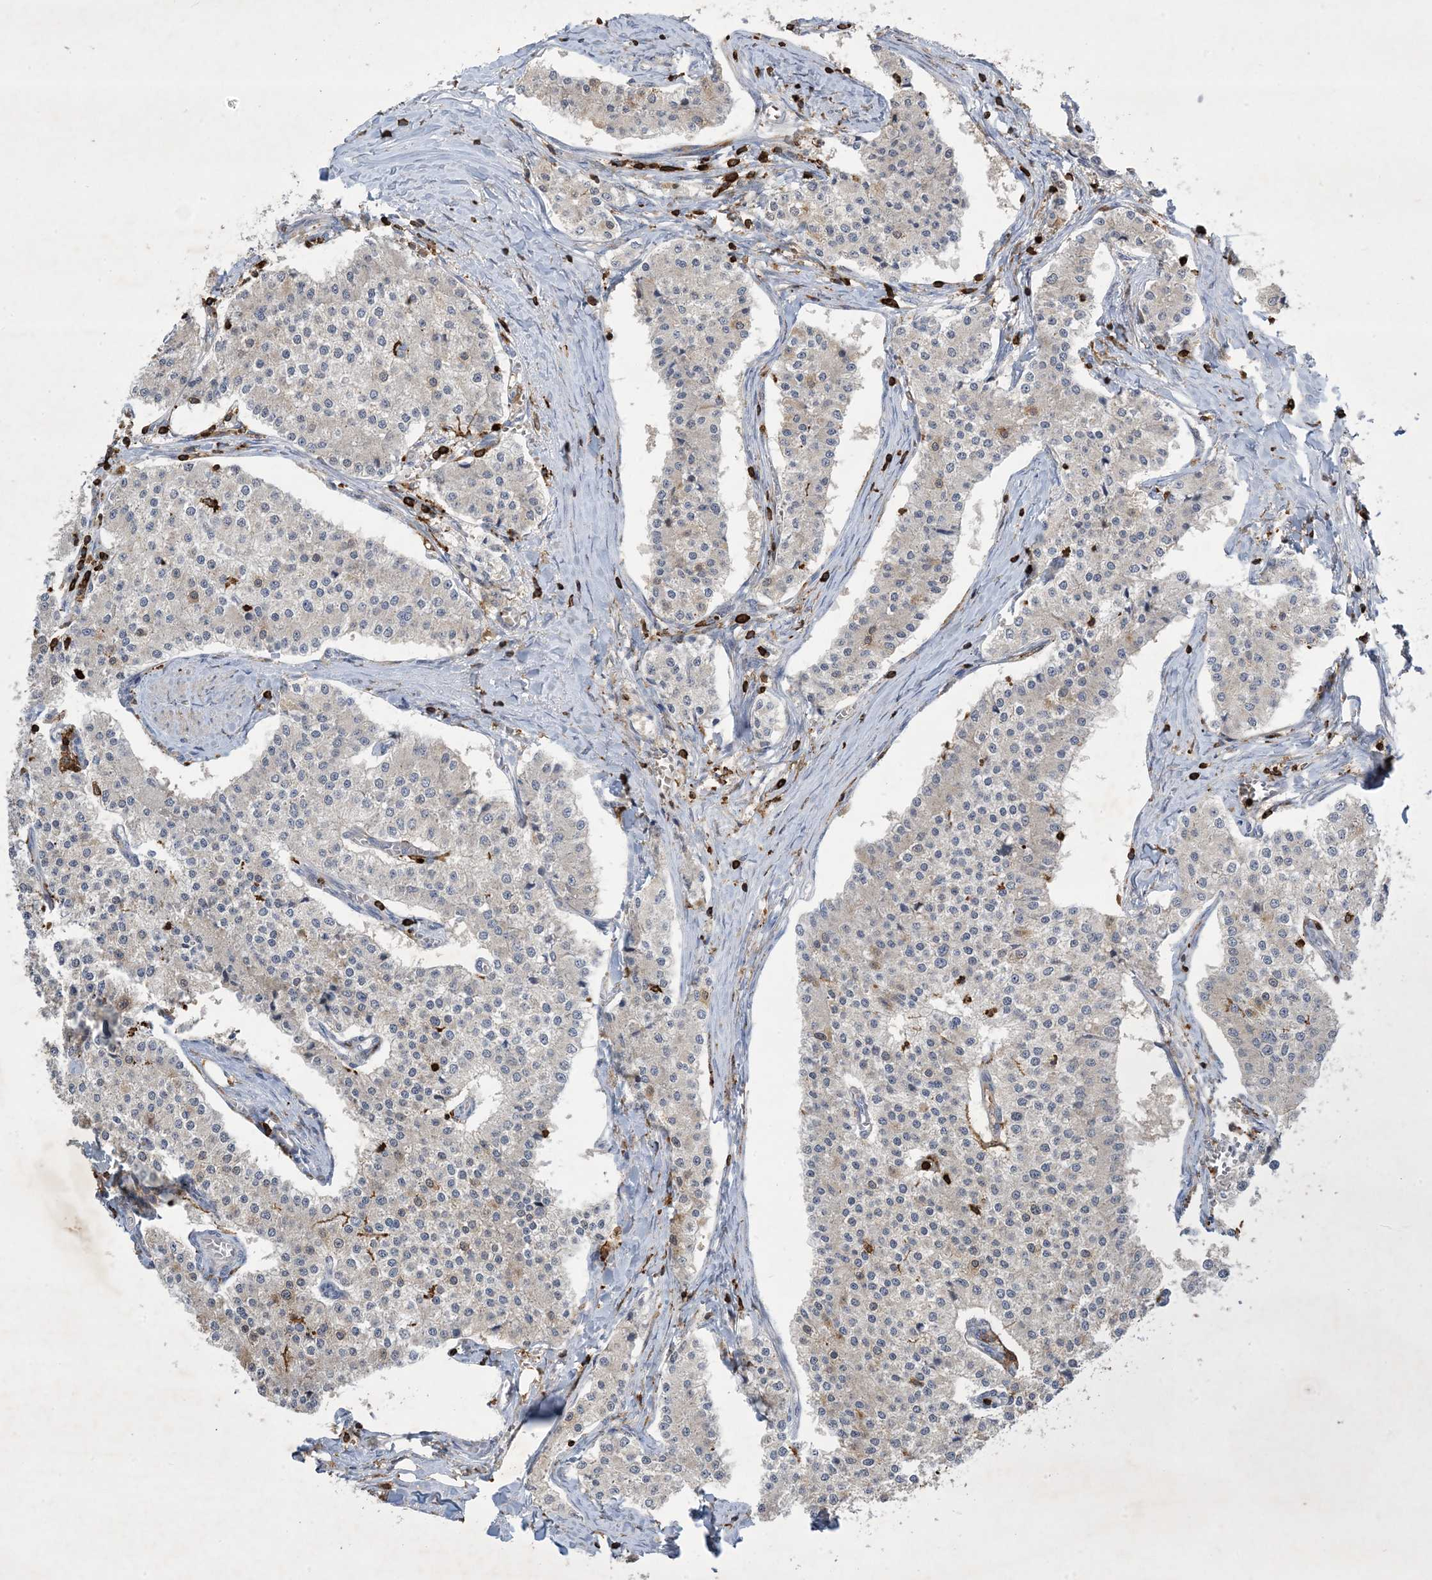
{"staining": {"intensity": "negative", "quantity": "none", "location": "none"}, "tissue": "carcinoid", "cell_type": "Tumor cells", "image_type": "cancer", "snomed": [{"axis": "morphology", "description": "Carcinoid, malignant, NOS"}, {"axis": "topography", "description": "Colon"}], "caption": "DAB immunohistochemical staining of human carcinoid displays no significant staining in tumor cells.", "gene": "AK9", "patient": {"sex": "female", "age": 52}}